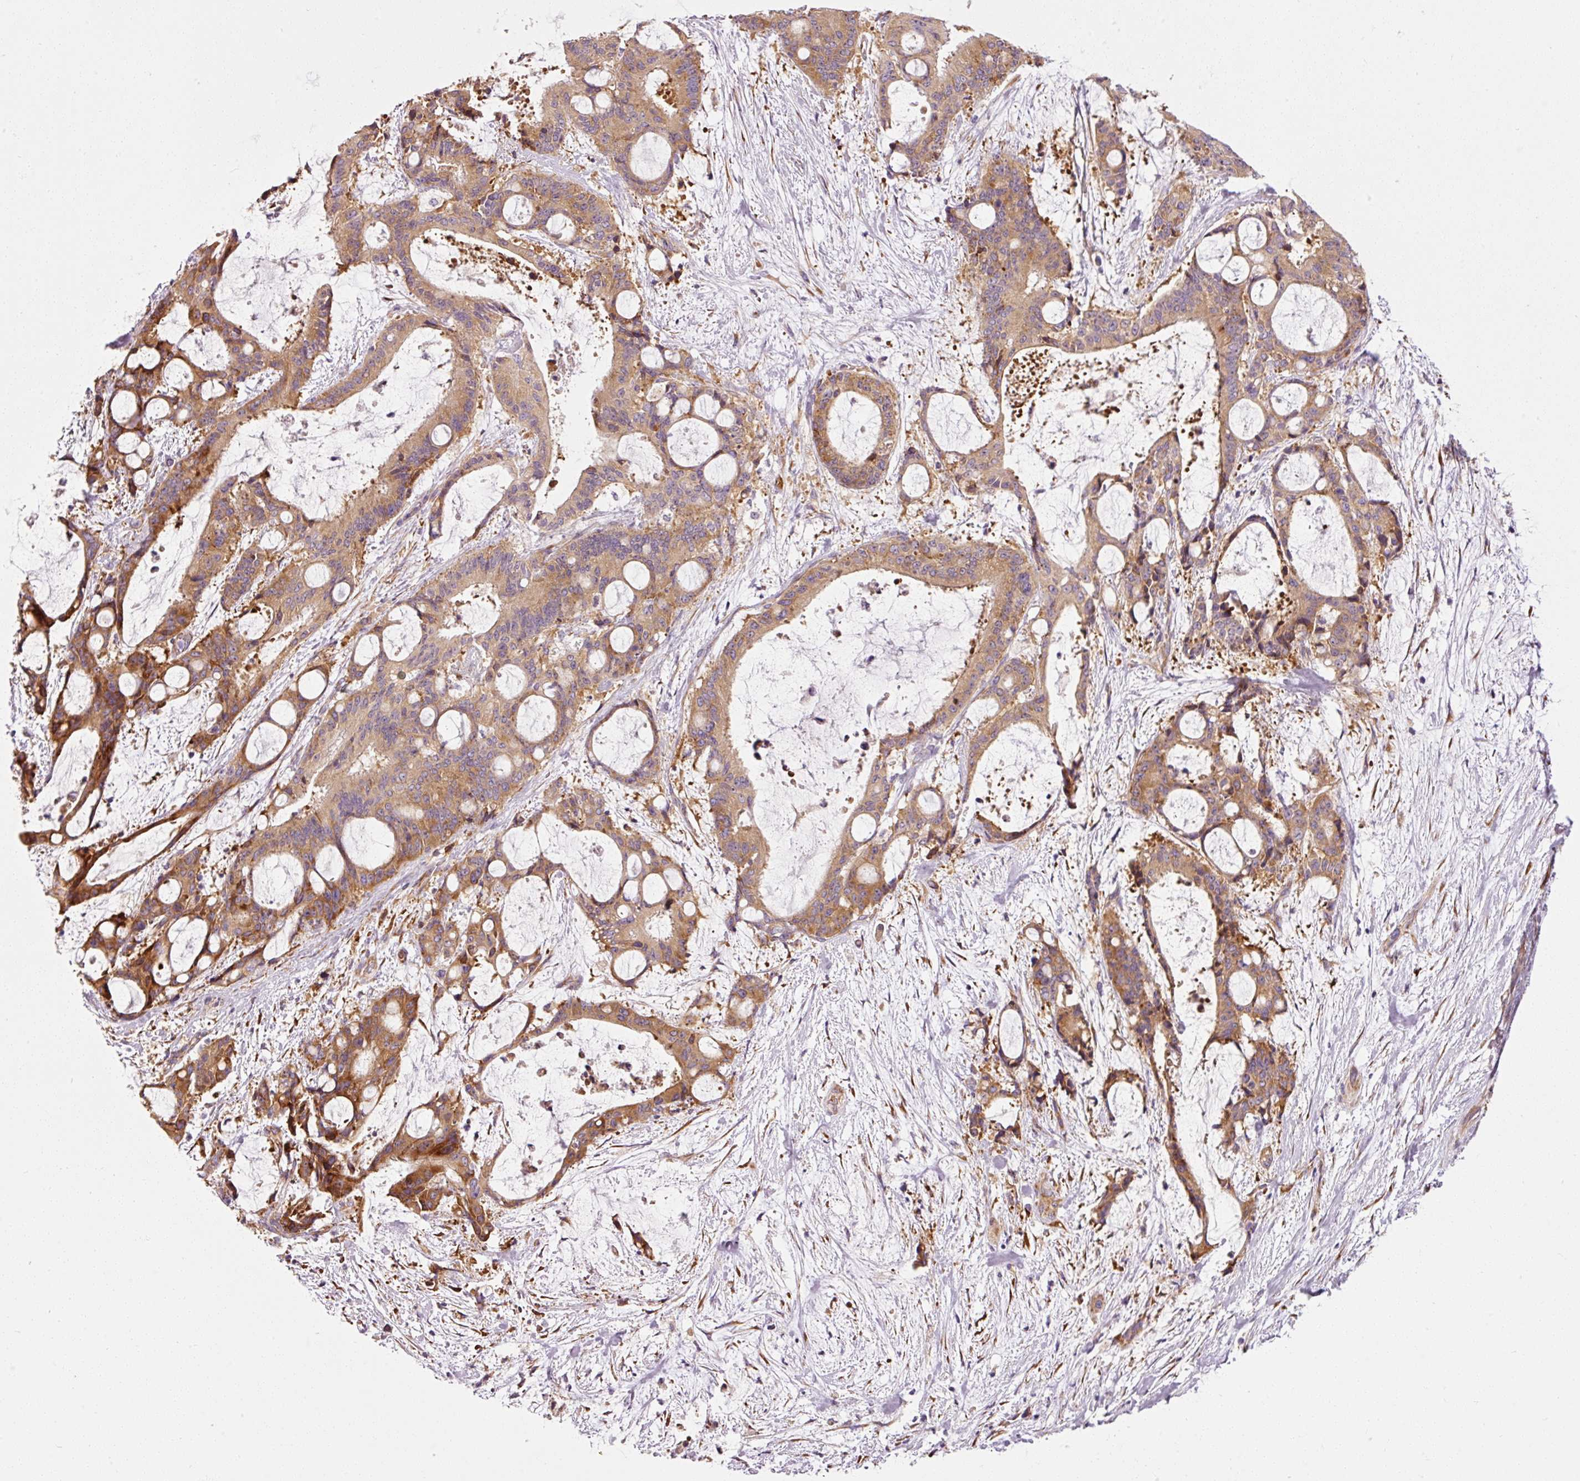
{"staining": {"intensity": "moderate", "quantity": ">75%", "location": "cytoplasmic/membranous"}, "tissue": "liver cancer", "cell_type": "Tumor cells", "image_type": "cancer", "snomed": [{"axis": "morphology", "description": "Normal tissue, NOS"}, {"axis": "morphology", "description": "Cholangiocarcinoma"}, {"axis": "topography", "description": "Liver"}, {"axis": "topography", "description": "Peripheral nerve tissue"}], "caption": "Immunohistochemical staining of human cholangiocarcinoma (liver) shows medium levels of moderate cytoplasmic/membranous protein expression in about >75% of tumor cells.", "gene": "RPL10A", "patient": {"sex": "female", "age": 73}}